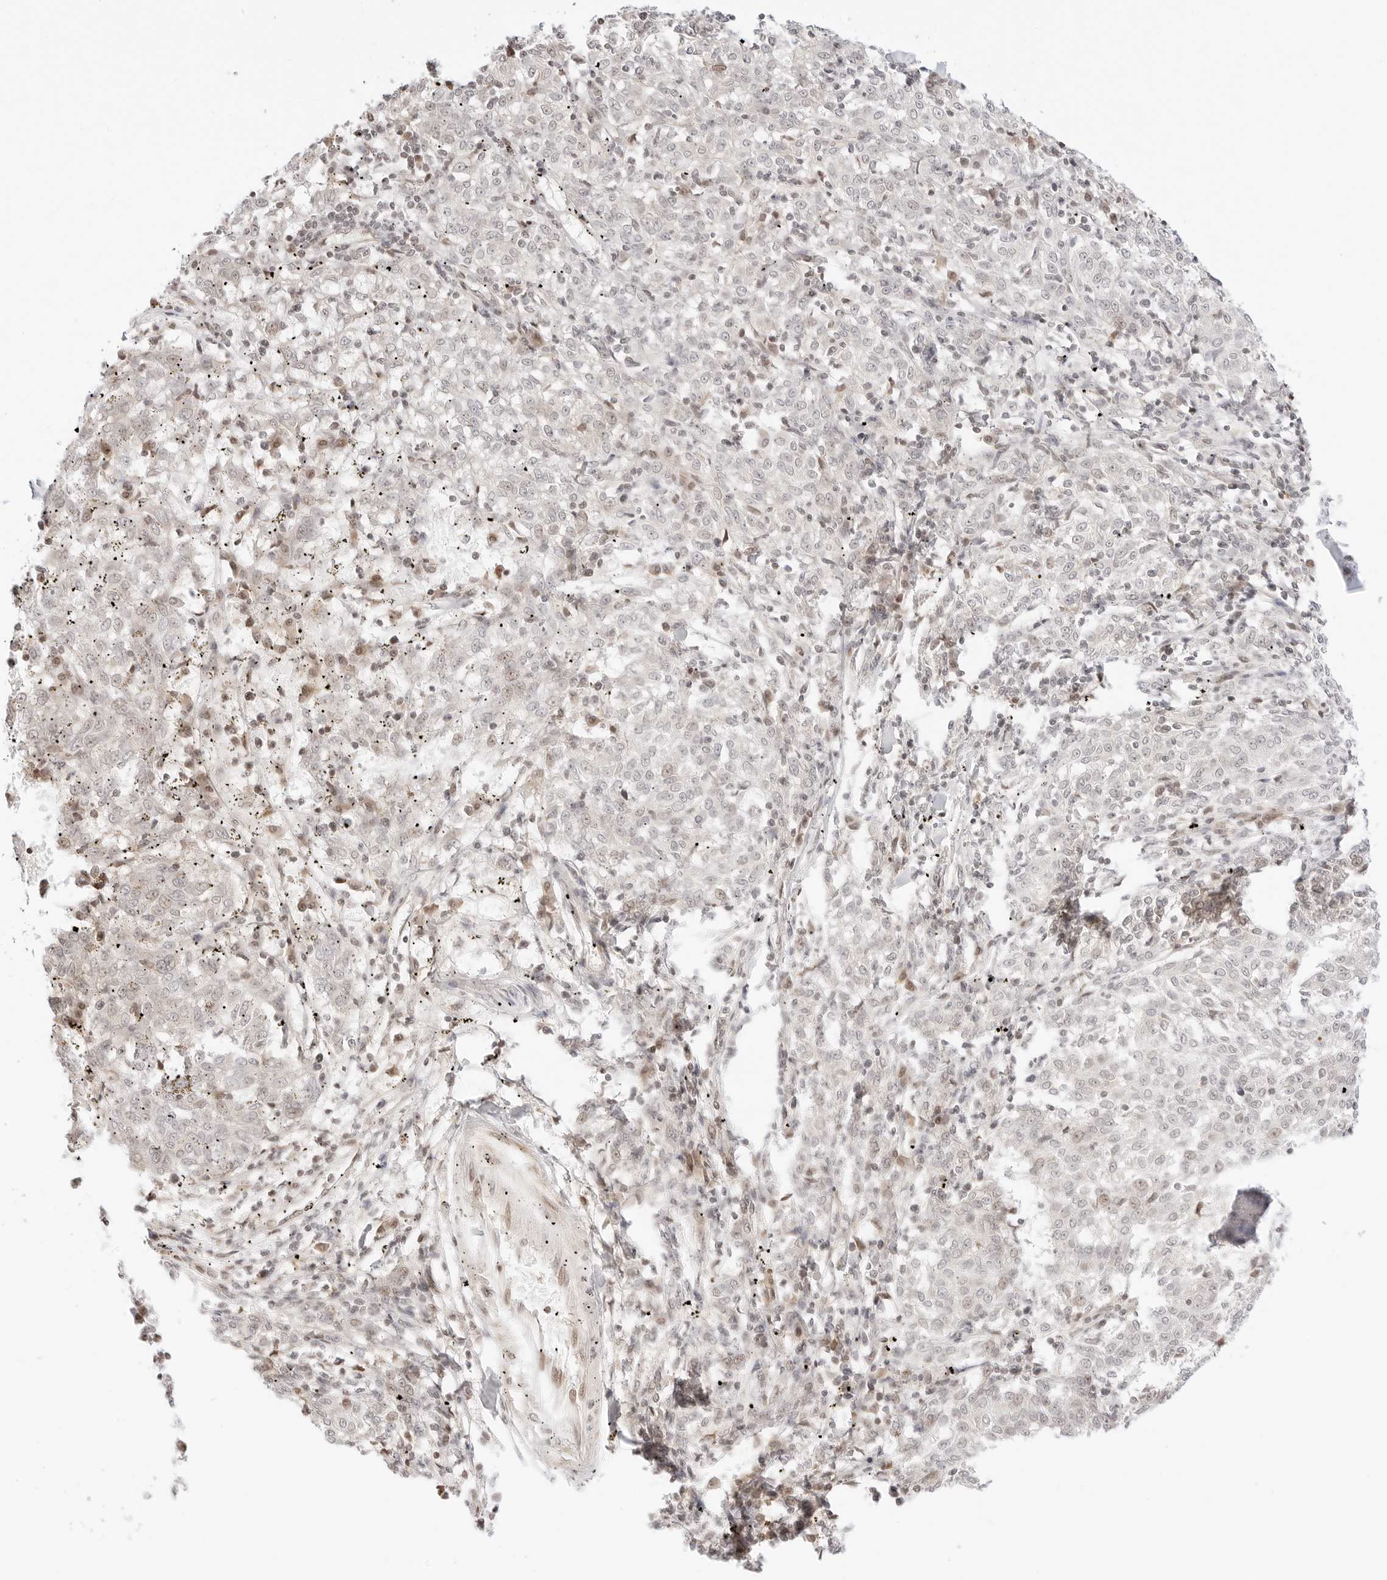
{"staining": {"intensity": "negative", "quantity": "none", "location": "none"}, "tissue": "melanoma", "cell_type": "Tumor cells", "image_type": "cancer", "snomed": [{"axis": "morphology", "description": "Malignant melanoma, NOS"}, {"axis": "topography", "description": "Skin"}], "caption": "Immunohistochemical staining of melanoma displays no significant expression in tumor cells. (Stains: DAB (3,3'-diaminobenzidine) immunohistochemistry (IHC) with hematoxylin counter stain, Microscopy: brightfield microscopy at high magnification).", "gene": "RPS6KL1", "patient": {"sex": "female", "age": 72}}